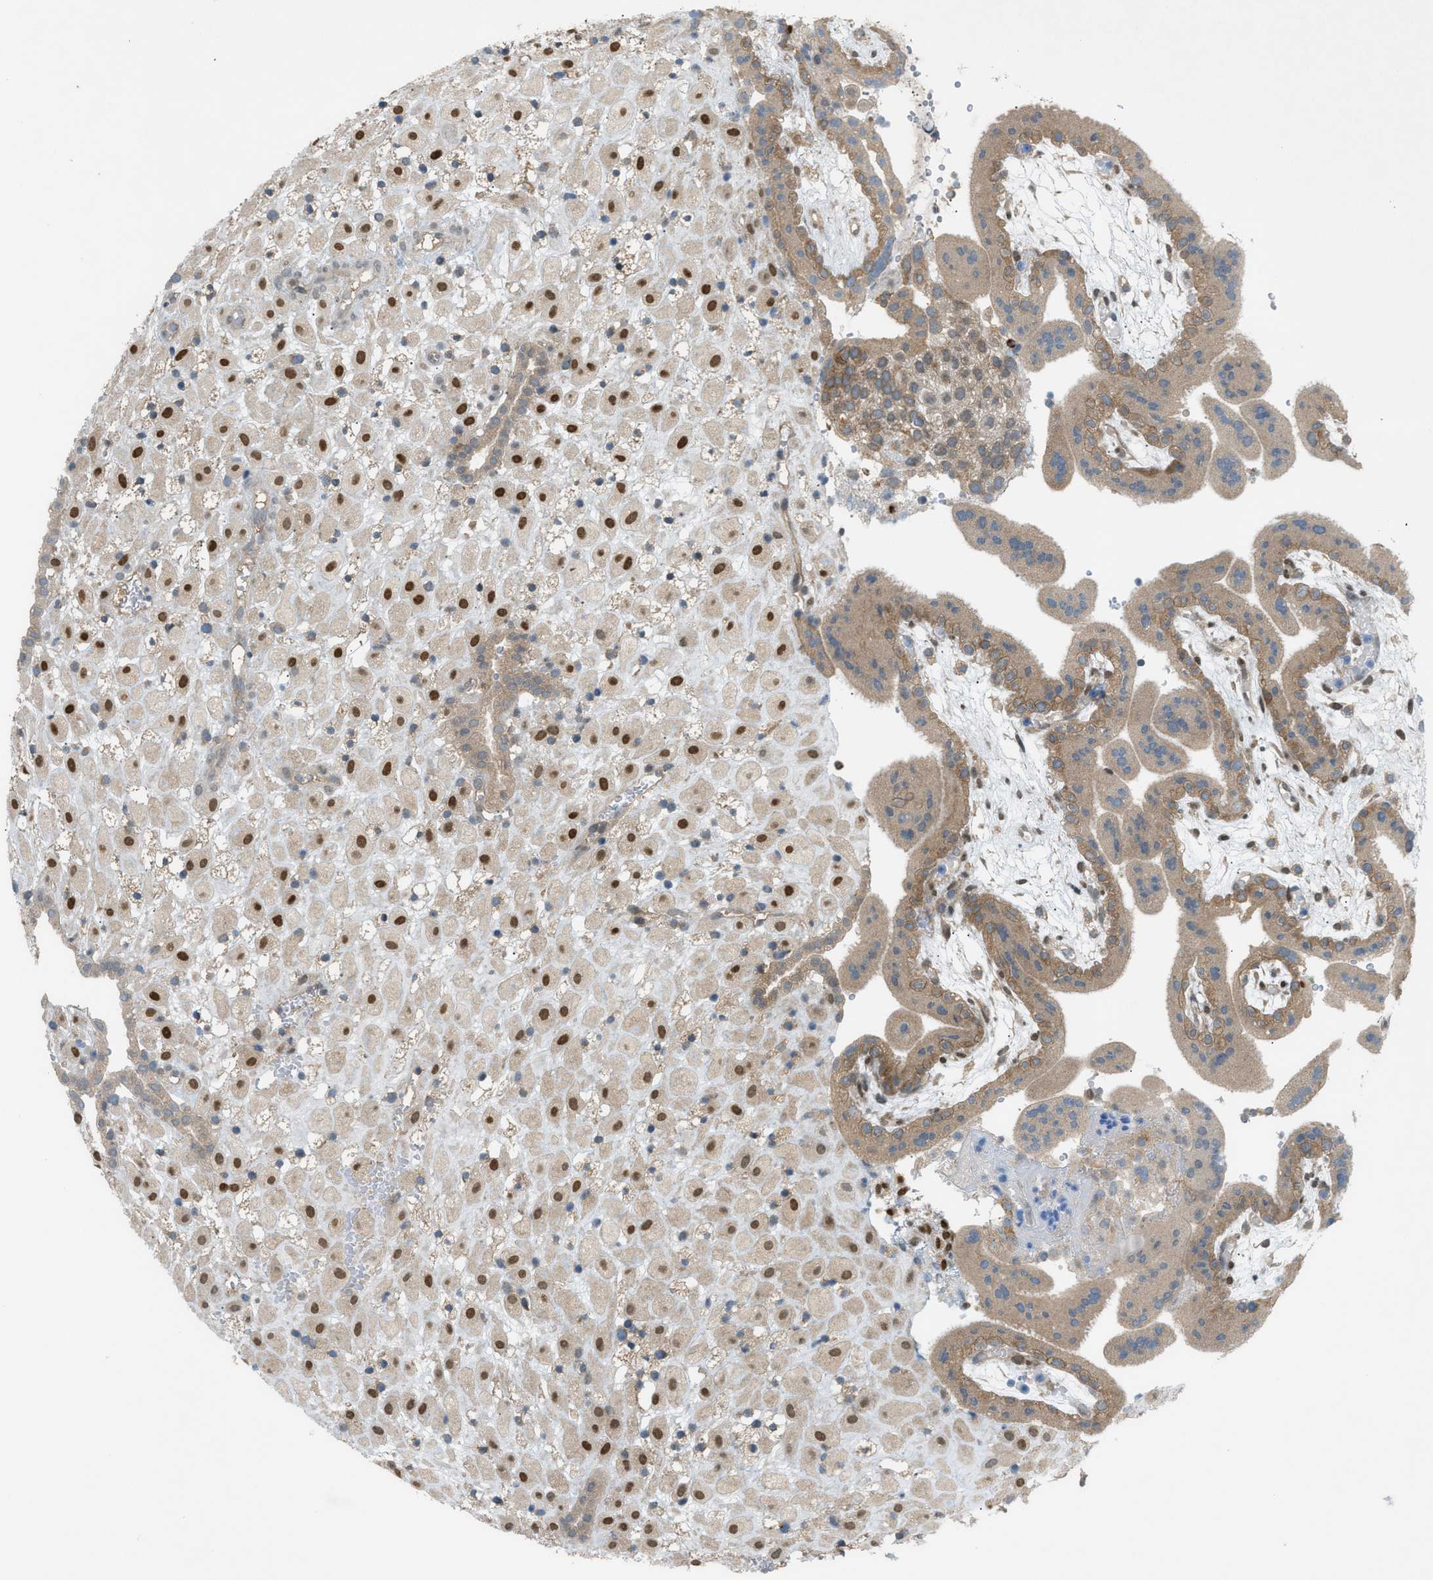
{"staining": {"intensity": "strong", "quantity": ">75%", "location": "nuclear"}, "tissue": "placenta", "cell_type": "Decidual cells", "image_type": "normal", "snomed": [{"axis": "morphology", "description": "Normal tissue, NOS"}, {"axis": "topography", "description": "Placenta"}], "caption": "Immunohistochemical staining of unremarkable human placenta exhibits >75% levels of strong nuclear protein staining in about >75% of decidual cells. (brown staining indicates protein expression, while blue staining denotes nuclei).", "gene": "DYRK1A", "patient": {"sex": "female", "age": 18}}